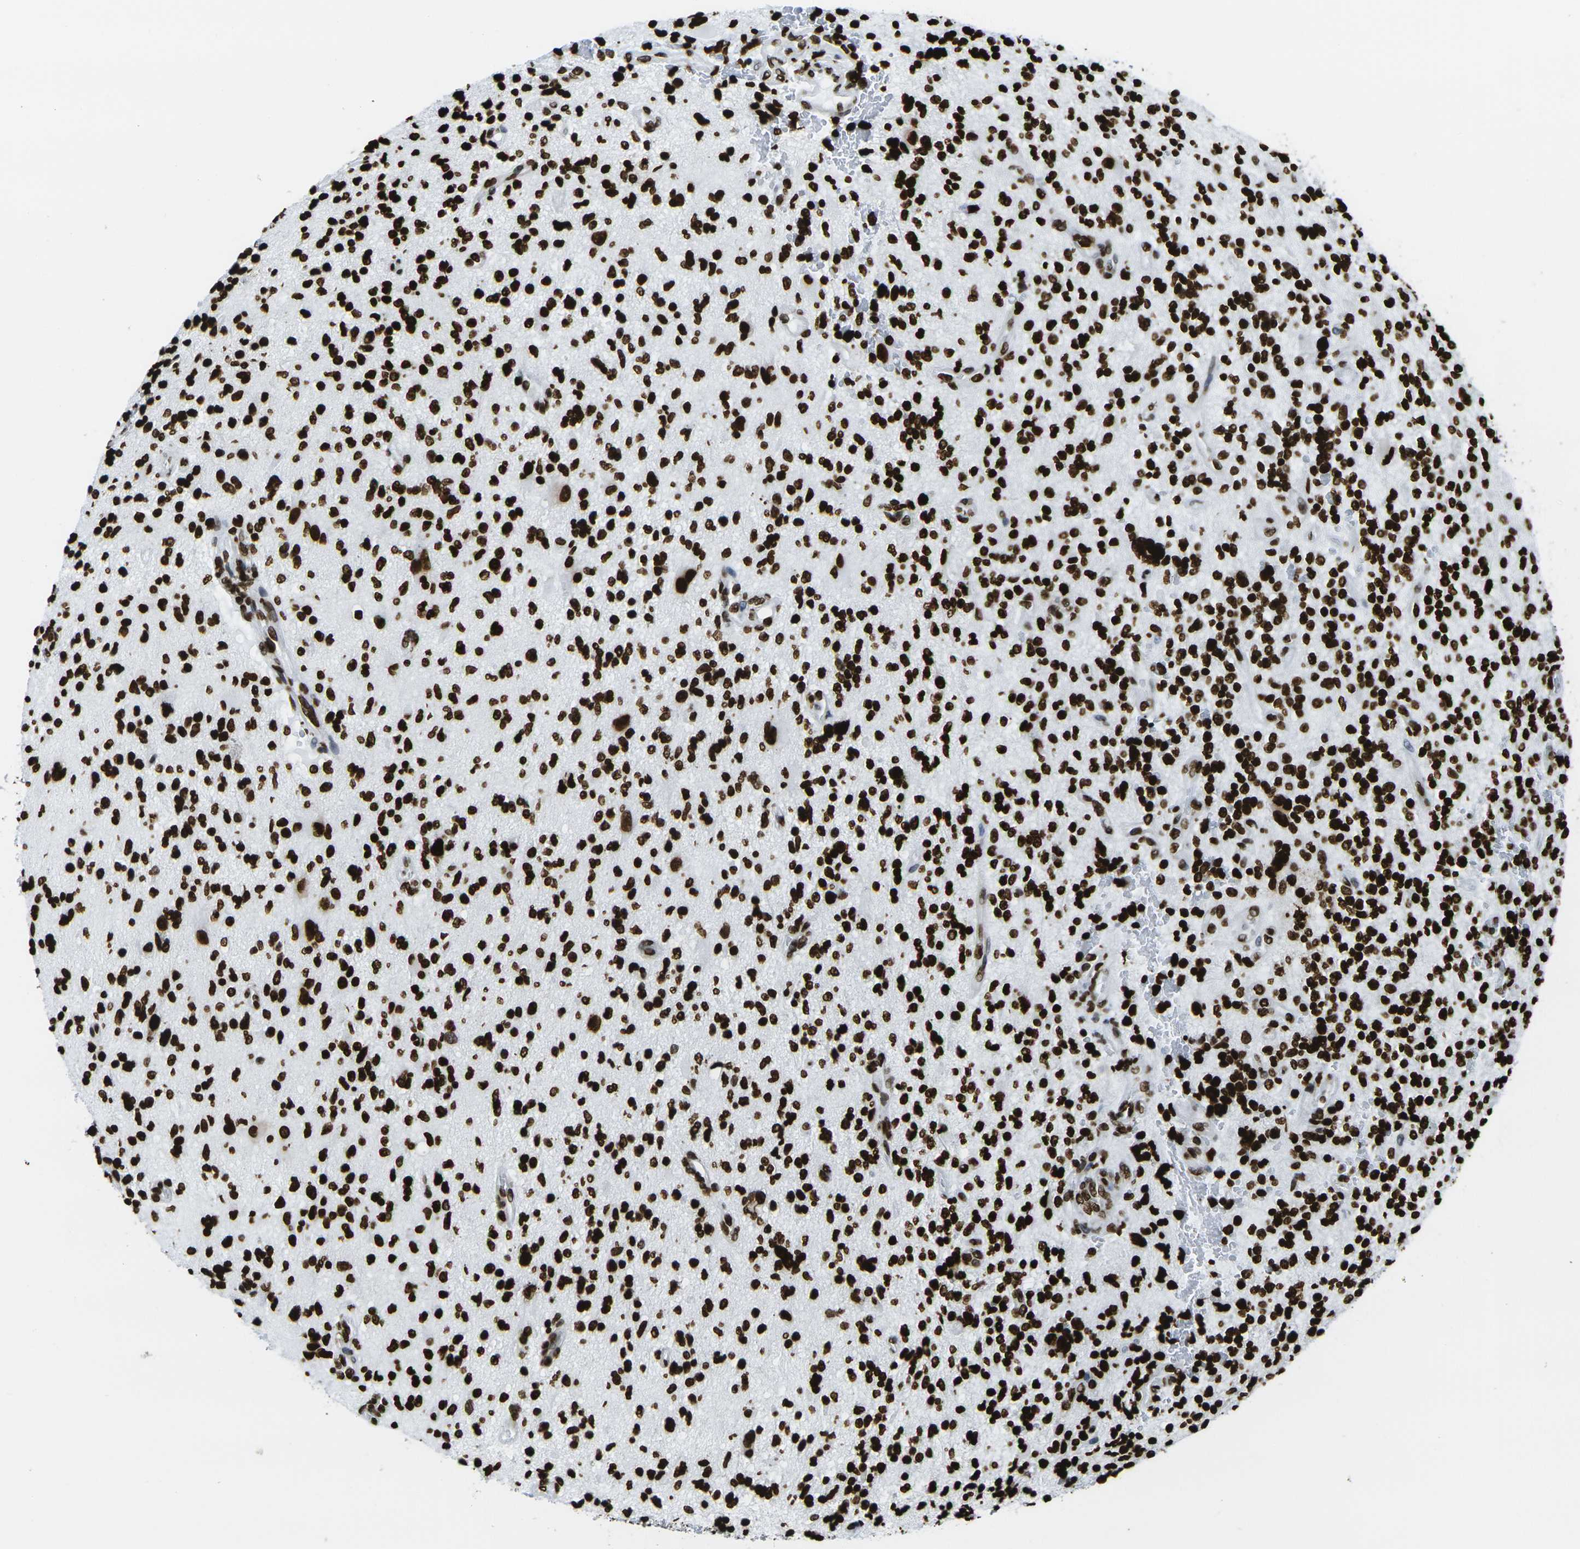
{"staining": {"intensity": "strong", "quantity": ">75%", "location": "nuclear"}, "tissue": "glioma", "cell_type": "Tumor cells", "image_type": "cancer", "snomed": [{"axis": "morphology", "description": "Glioma, malignant, High grade"}, {"axis": "topography", "description": "Brain"}], "caption": "IHC micrograph of neoplastic tissue: human high-grade glioma (malignant) stained using IHC reveals high levels of strong protein expression localized specifically in the nuclear of tumor cells, appearing as a nuclear brown color.", "gene": "H2AX", "patient": {"sex": "male", "age": 48}}